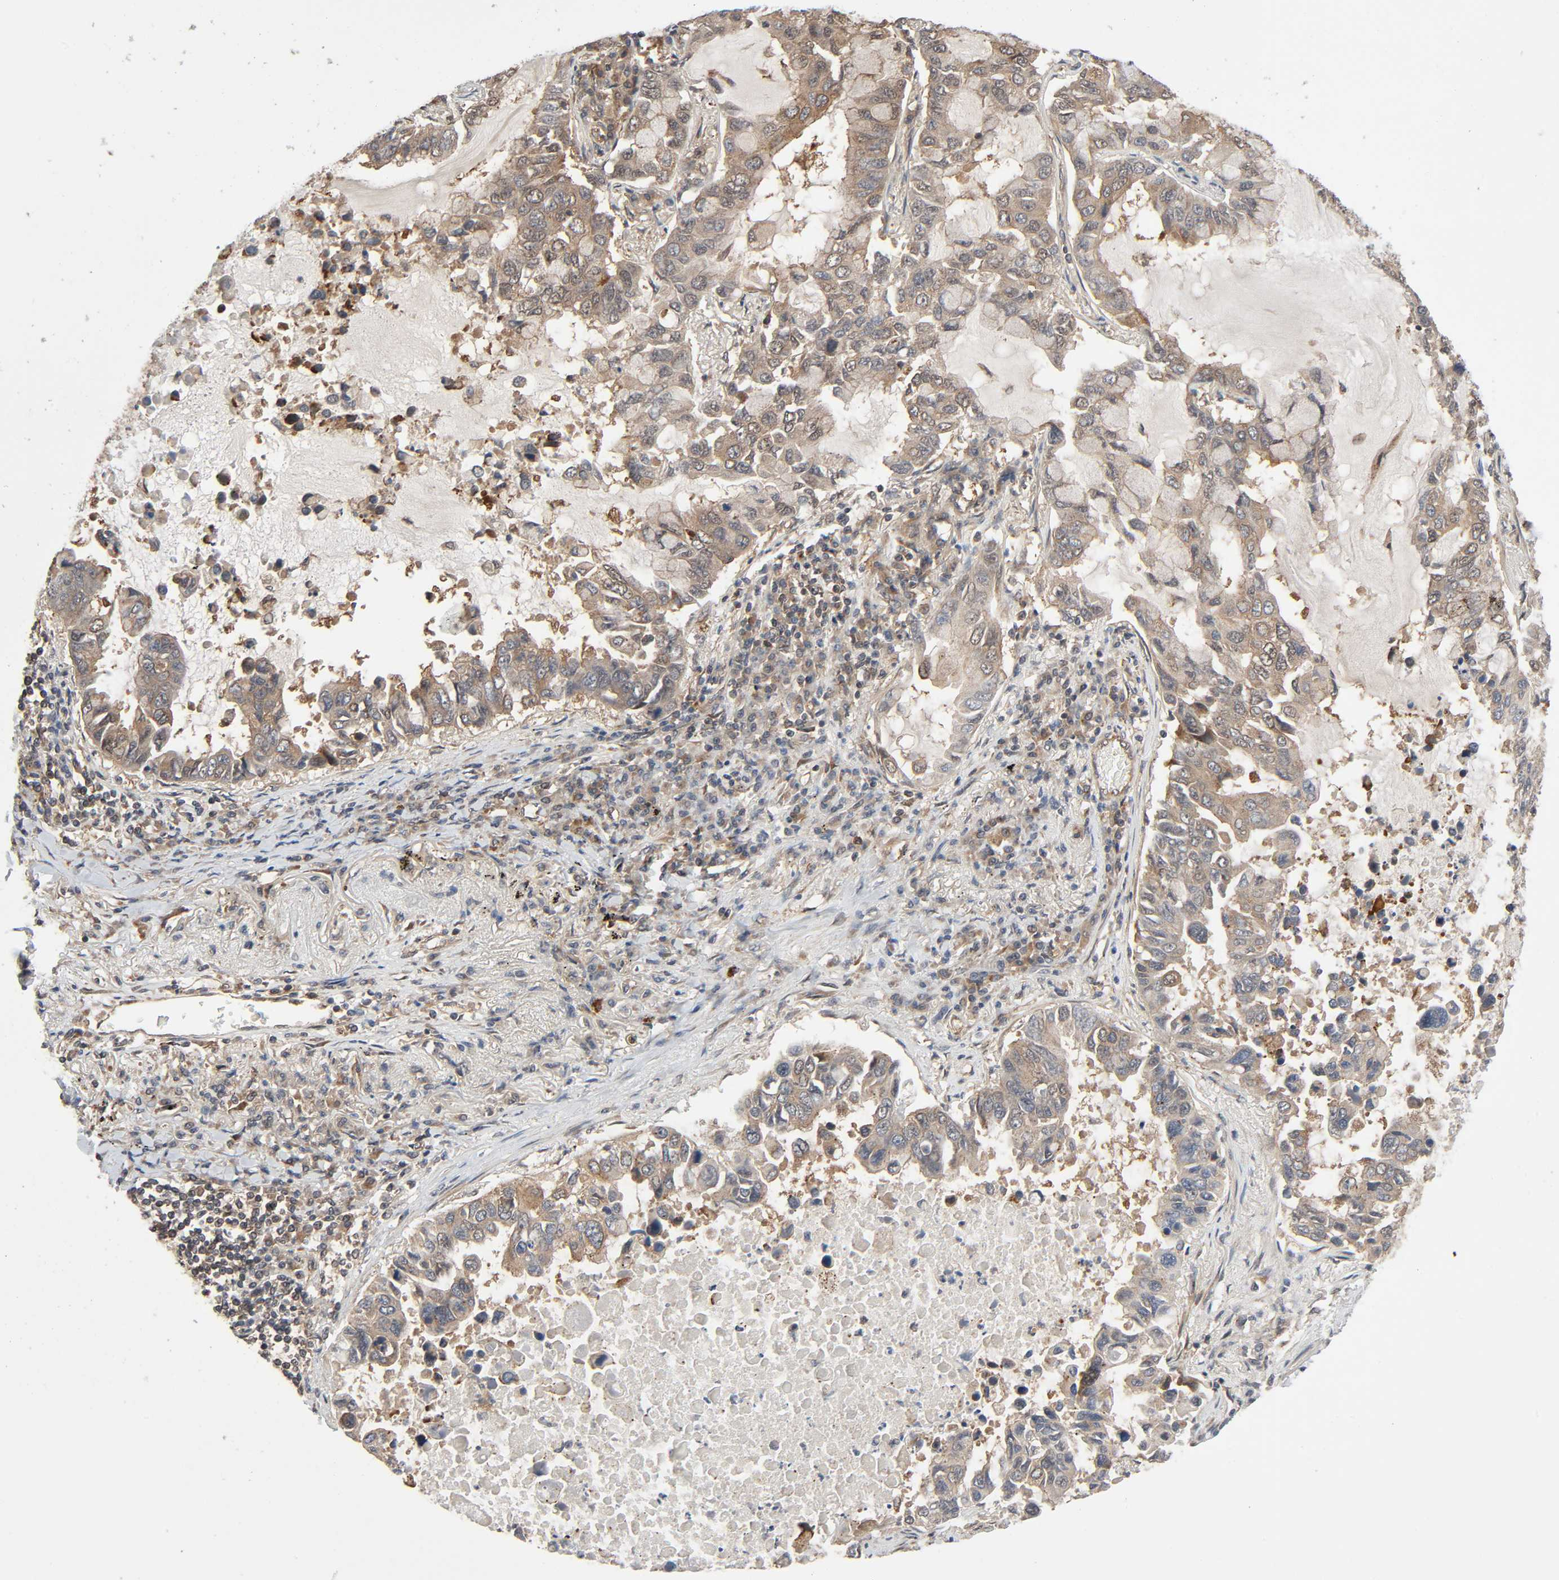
{"staining": {"intensity": "moderate", "quantity": ">75%", "location": "cytoplasmic/membranous"}, "tissue": "lung cancer", "cell_type": "Tumor cells", "image_type": "cancer", "snomed": [{"axis": "morphology", "description": "Adenocarcinoma, NOS"}, {"axis": "topography", "description": "Lung"}], "caption": "The immunohistochemical stain highlights moderate cytoplasmic/membranous expression in tumor cells of adenocarcinoma (lung) tissue. The protein of interest is stained brown, and the nuclei are stained in blue (DAB IHC with brightfield microscopy, high magnification).", "gene": "PPP2R1B", "patient": {"sex": "male", "age": 64}}